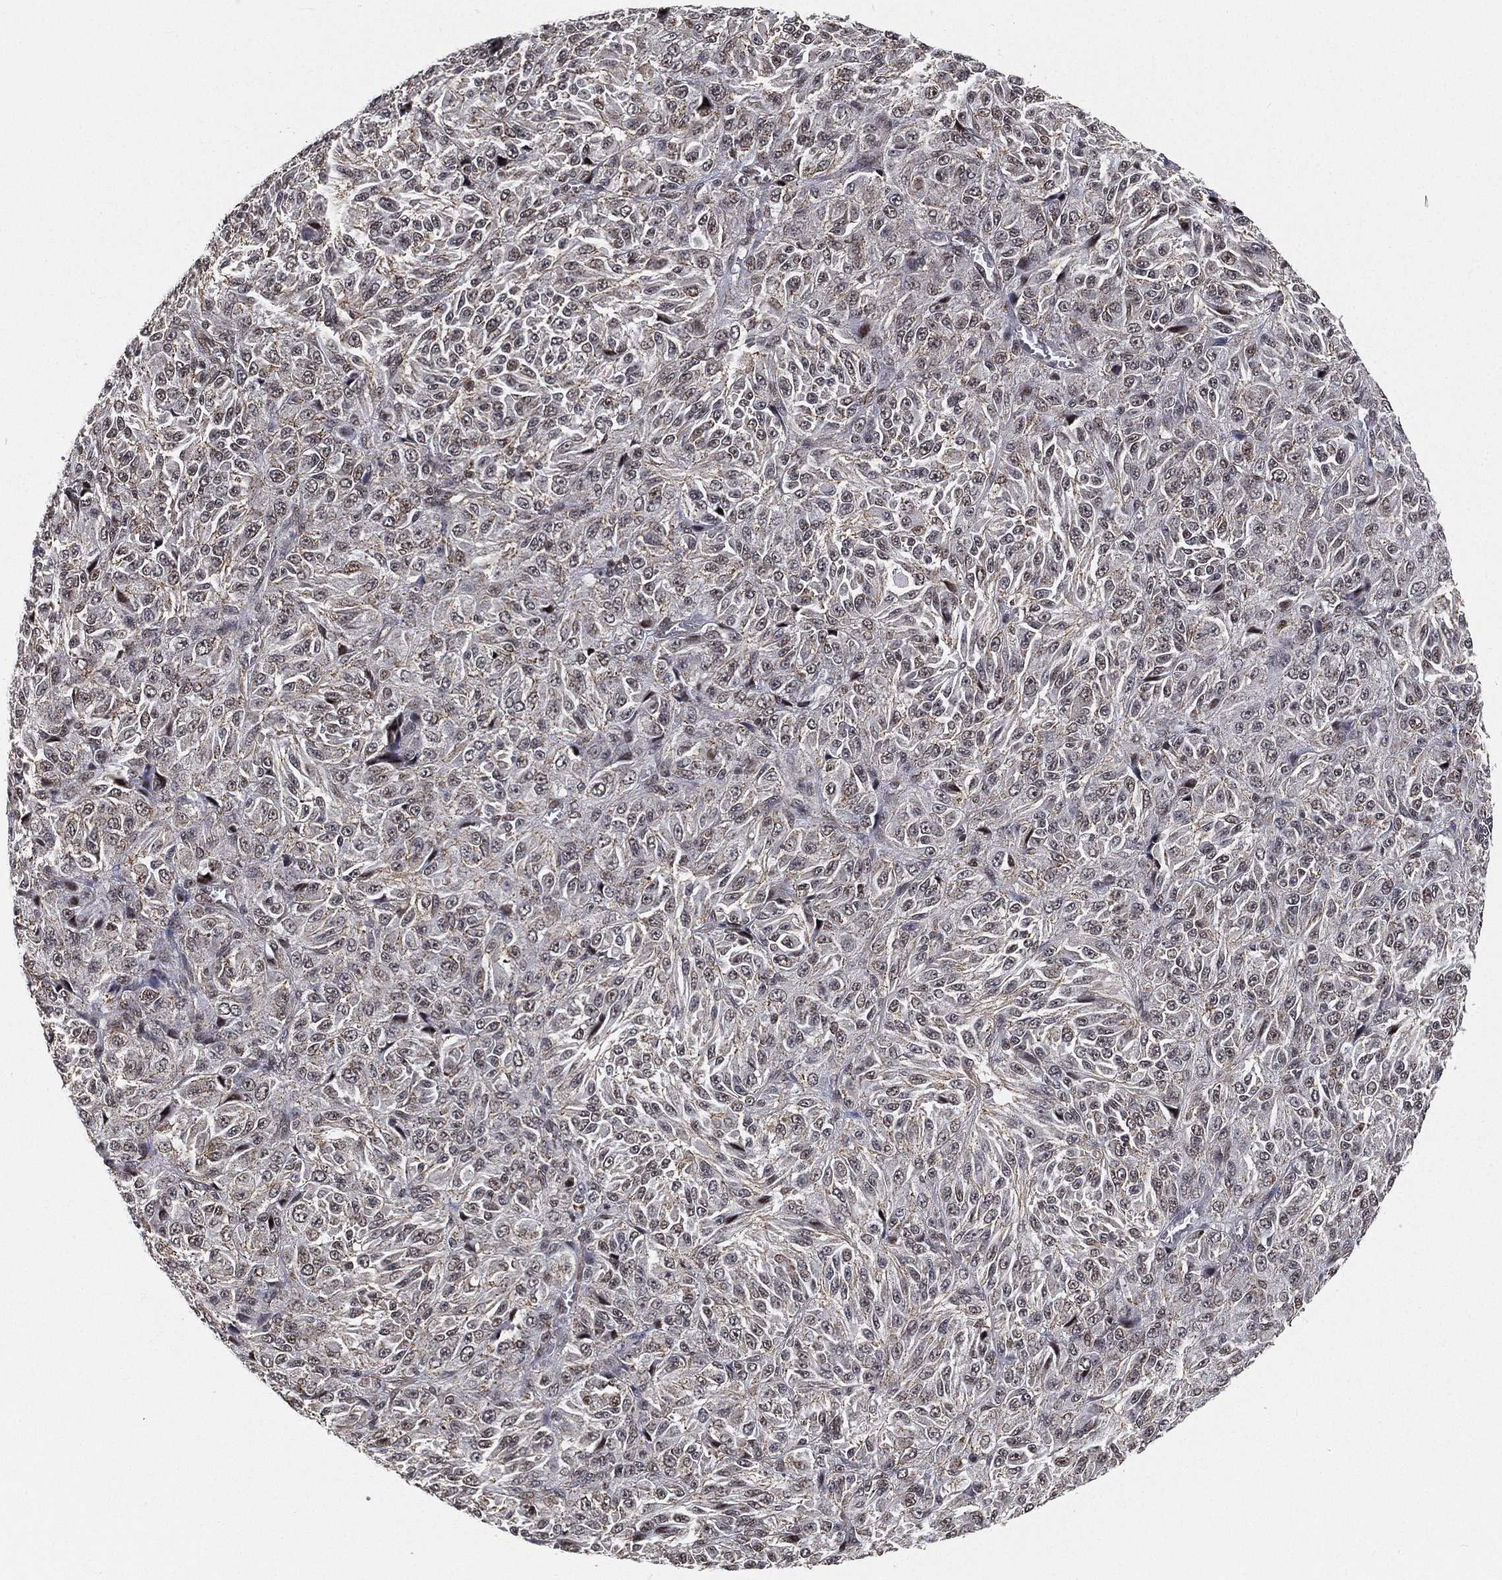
{"staining": {"intensity": "weak", "quantity": "<25%", "location": "nuclear"}, "tissue": "melanoma", "cell_type": "Tumor cells", "image_type": "cancer", "snomed": [{"axis": "morphology", "description": "Malignant melanoma, Metastatic site"}, {"axis": "topography", "description": "Brain"}], "caption": "Tumor cells are negative for protein expression in human malignant melanoma (metastatic site). The staining was performed using DAB to visualize the protein expression in brown, while the nuclei were stained in blue with hematoxylin (Magnification: 20x).", "gene": "RSRC2", "patient": {"sex": "female", "age": 56}}